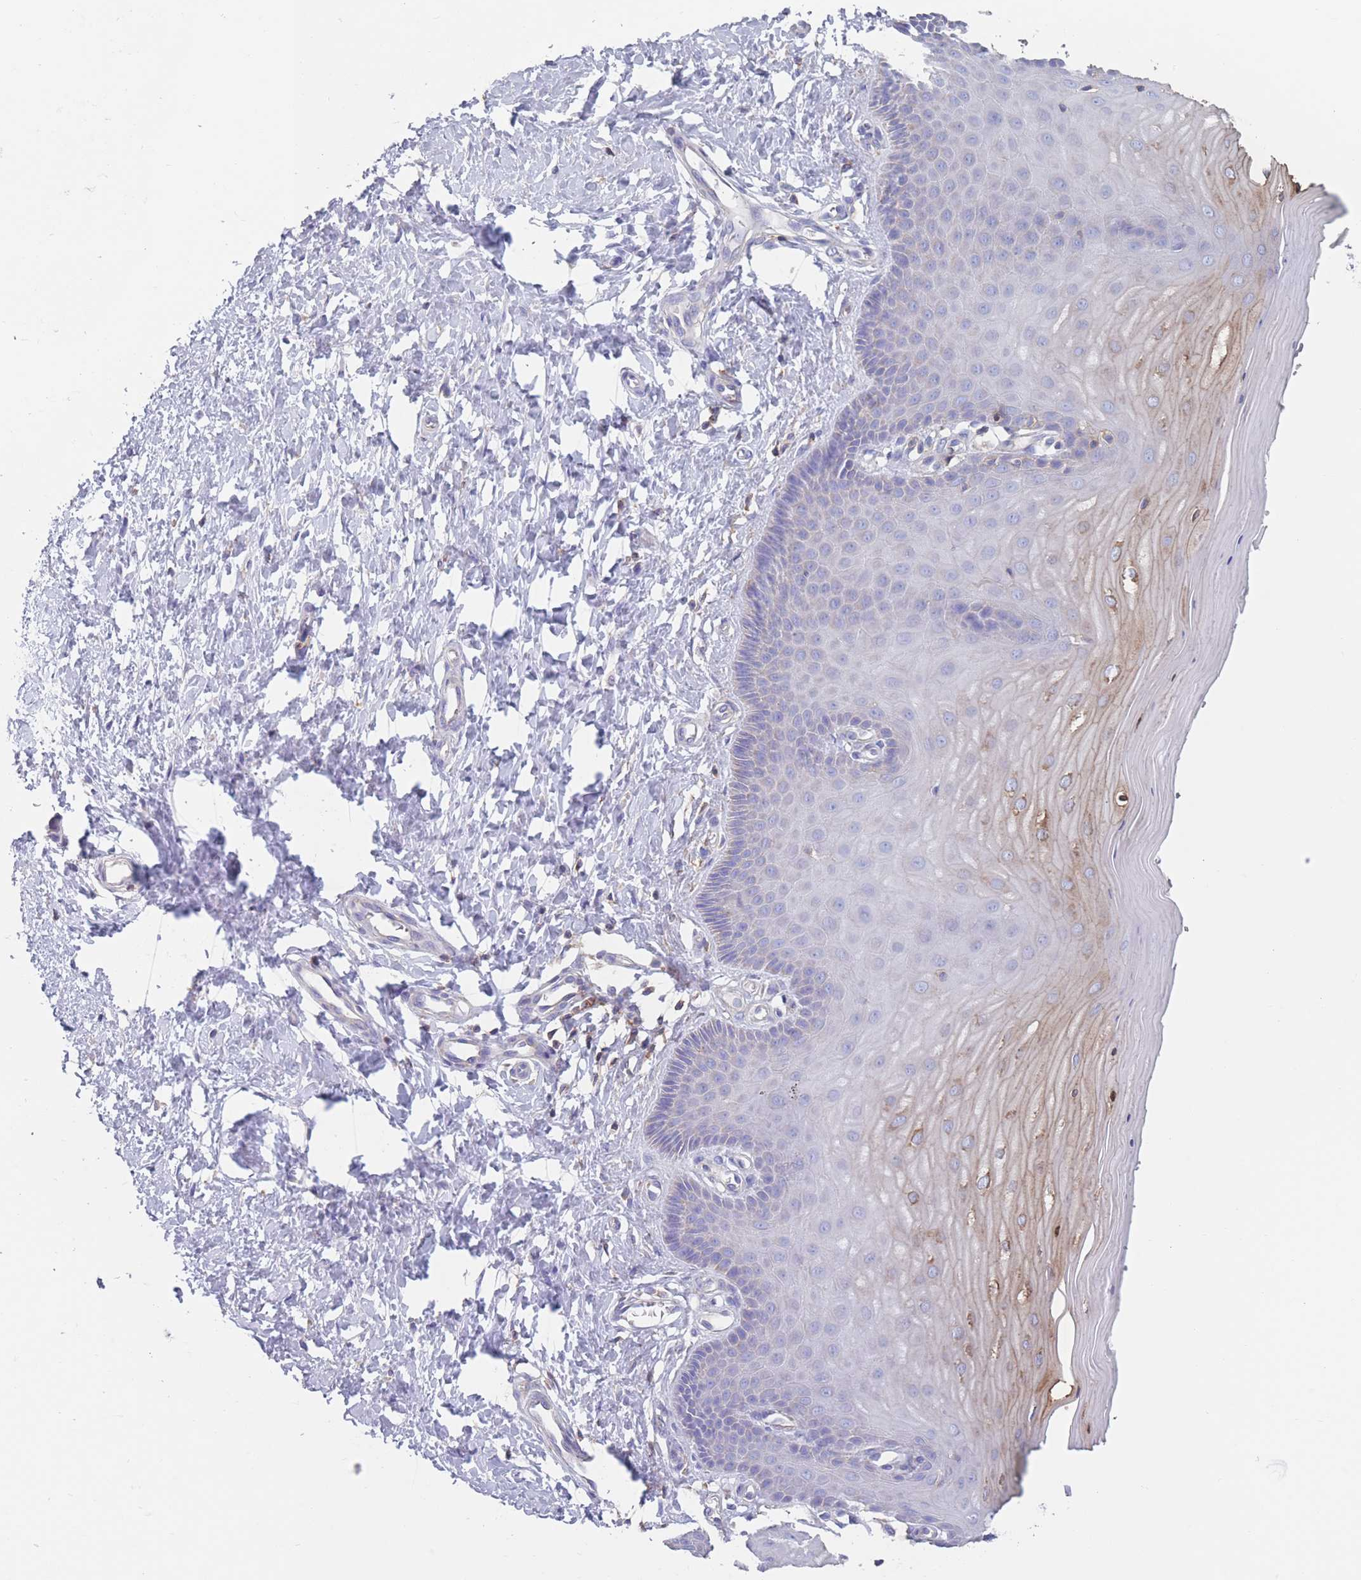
{"staining": {"intensity": "negative", "quantity": "none", "location": "none"}, "tissue": "cervix", "cell_type": "Glandular cells", "image_type": "normal", "snomed": [{"axis": "morphology", "description": "Normal tissue, NOS"}, {"axis": "topography", "description": "Cervix"}], "caption": "Micrograph shows no significant protein positivity in glandular cells of unremarkable cervix.", "gene": "ADH1A", "patient": {"sex": "female", "age": 55}}